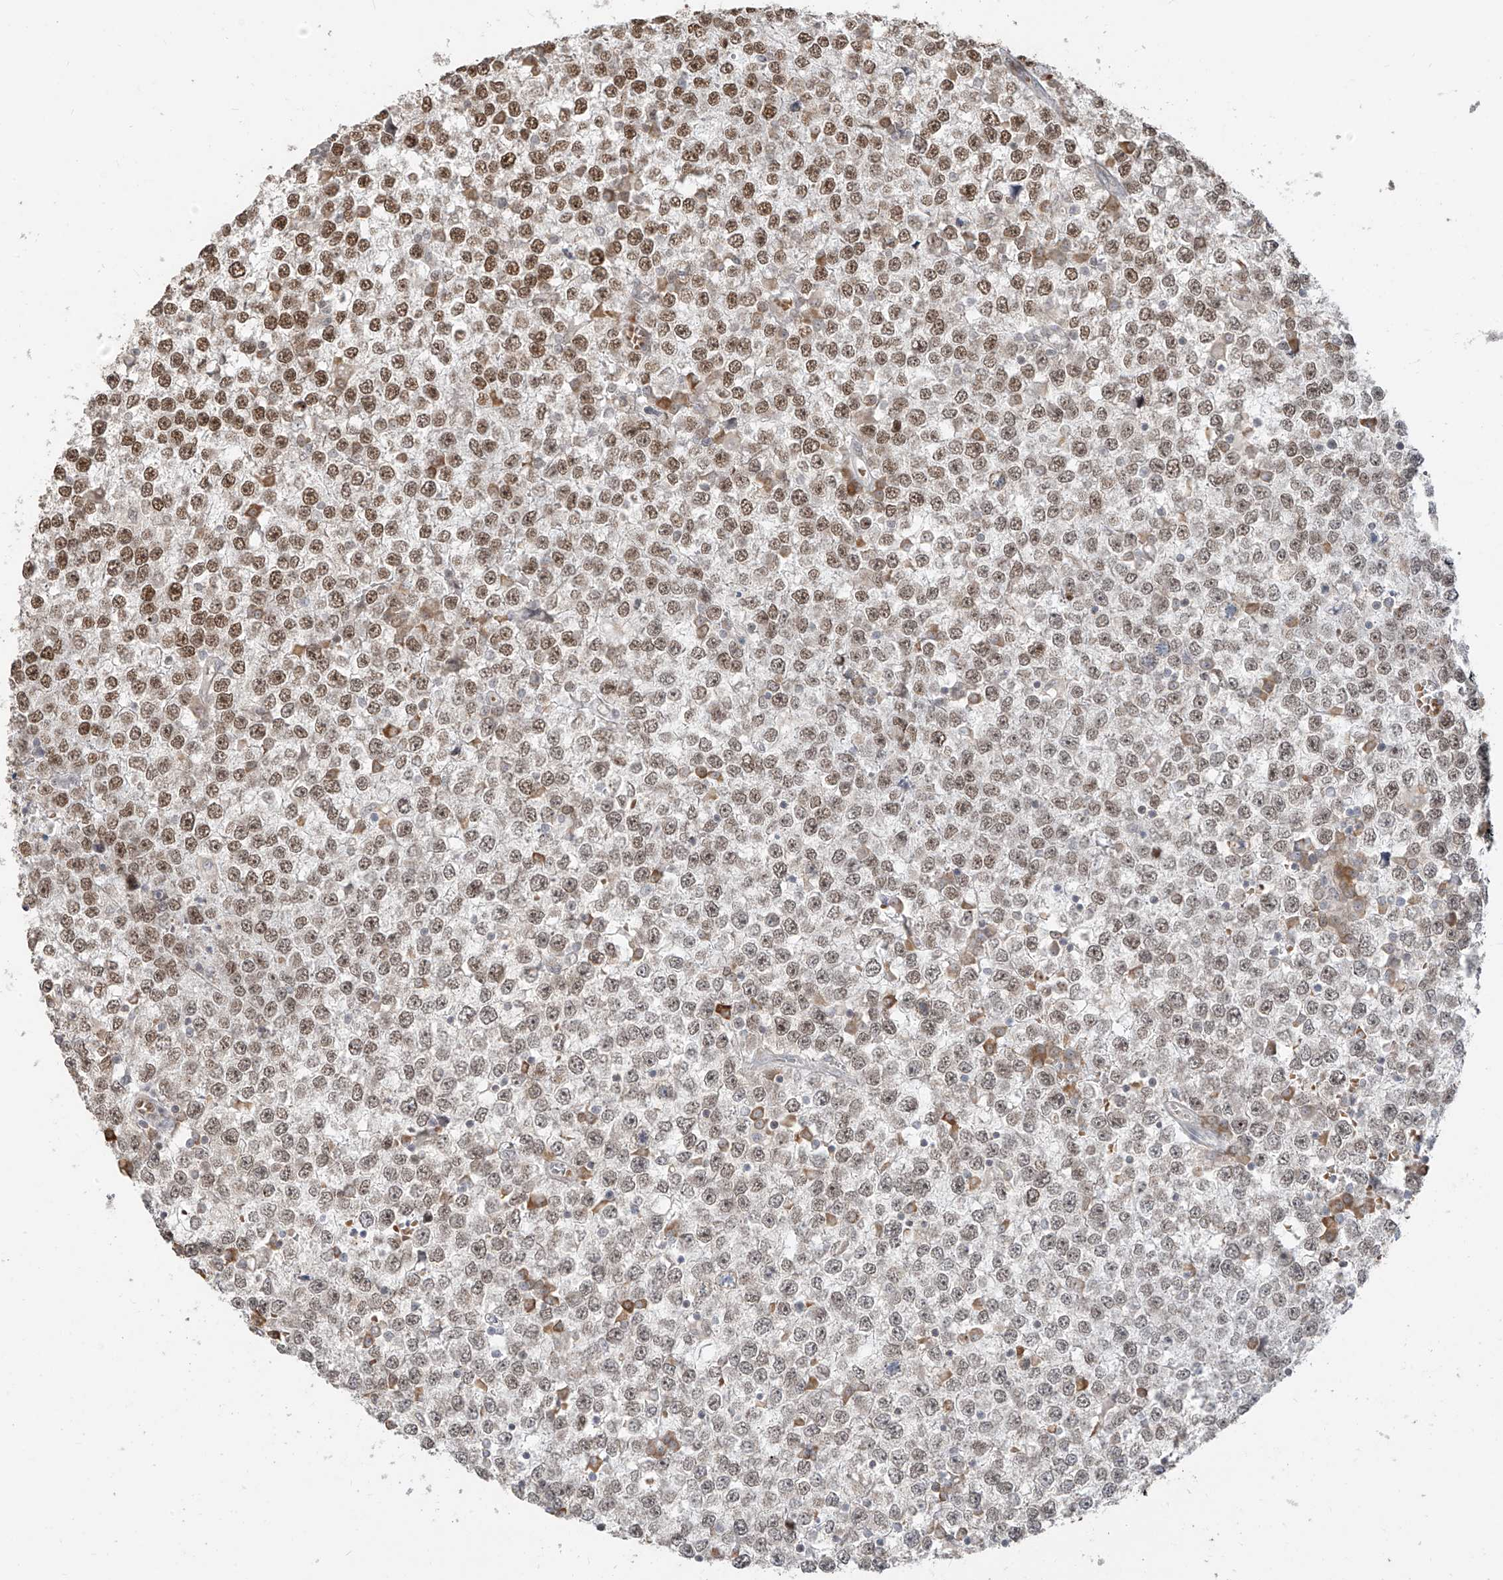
{"staining": {"intensity": "moderate", "quantity": ">75%", "location": "nuclear"}, "tissue": "testis cancer", "cell_type": "Tumor cells", "image_type": "cancer", "snomed": [{"axis": "morphology", "description": "Seminoma, NOS"}, {"axis": "topography", "description": "Testis"}], "caption": "Seminoma (testis) stained with DAB immunohistochemistry exhibits medium levels of moderate nuclear positivity in about >75% of tumor cells.", "gene": "ZMYM2", "patient": {"sex": "male", "age": 65}}